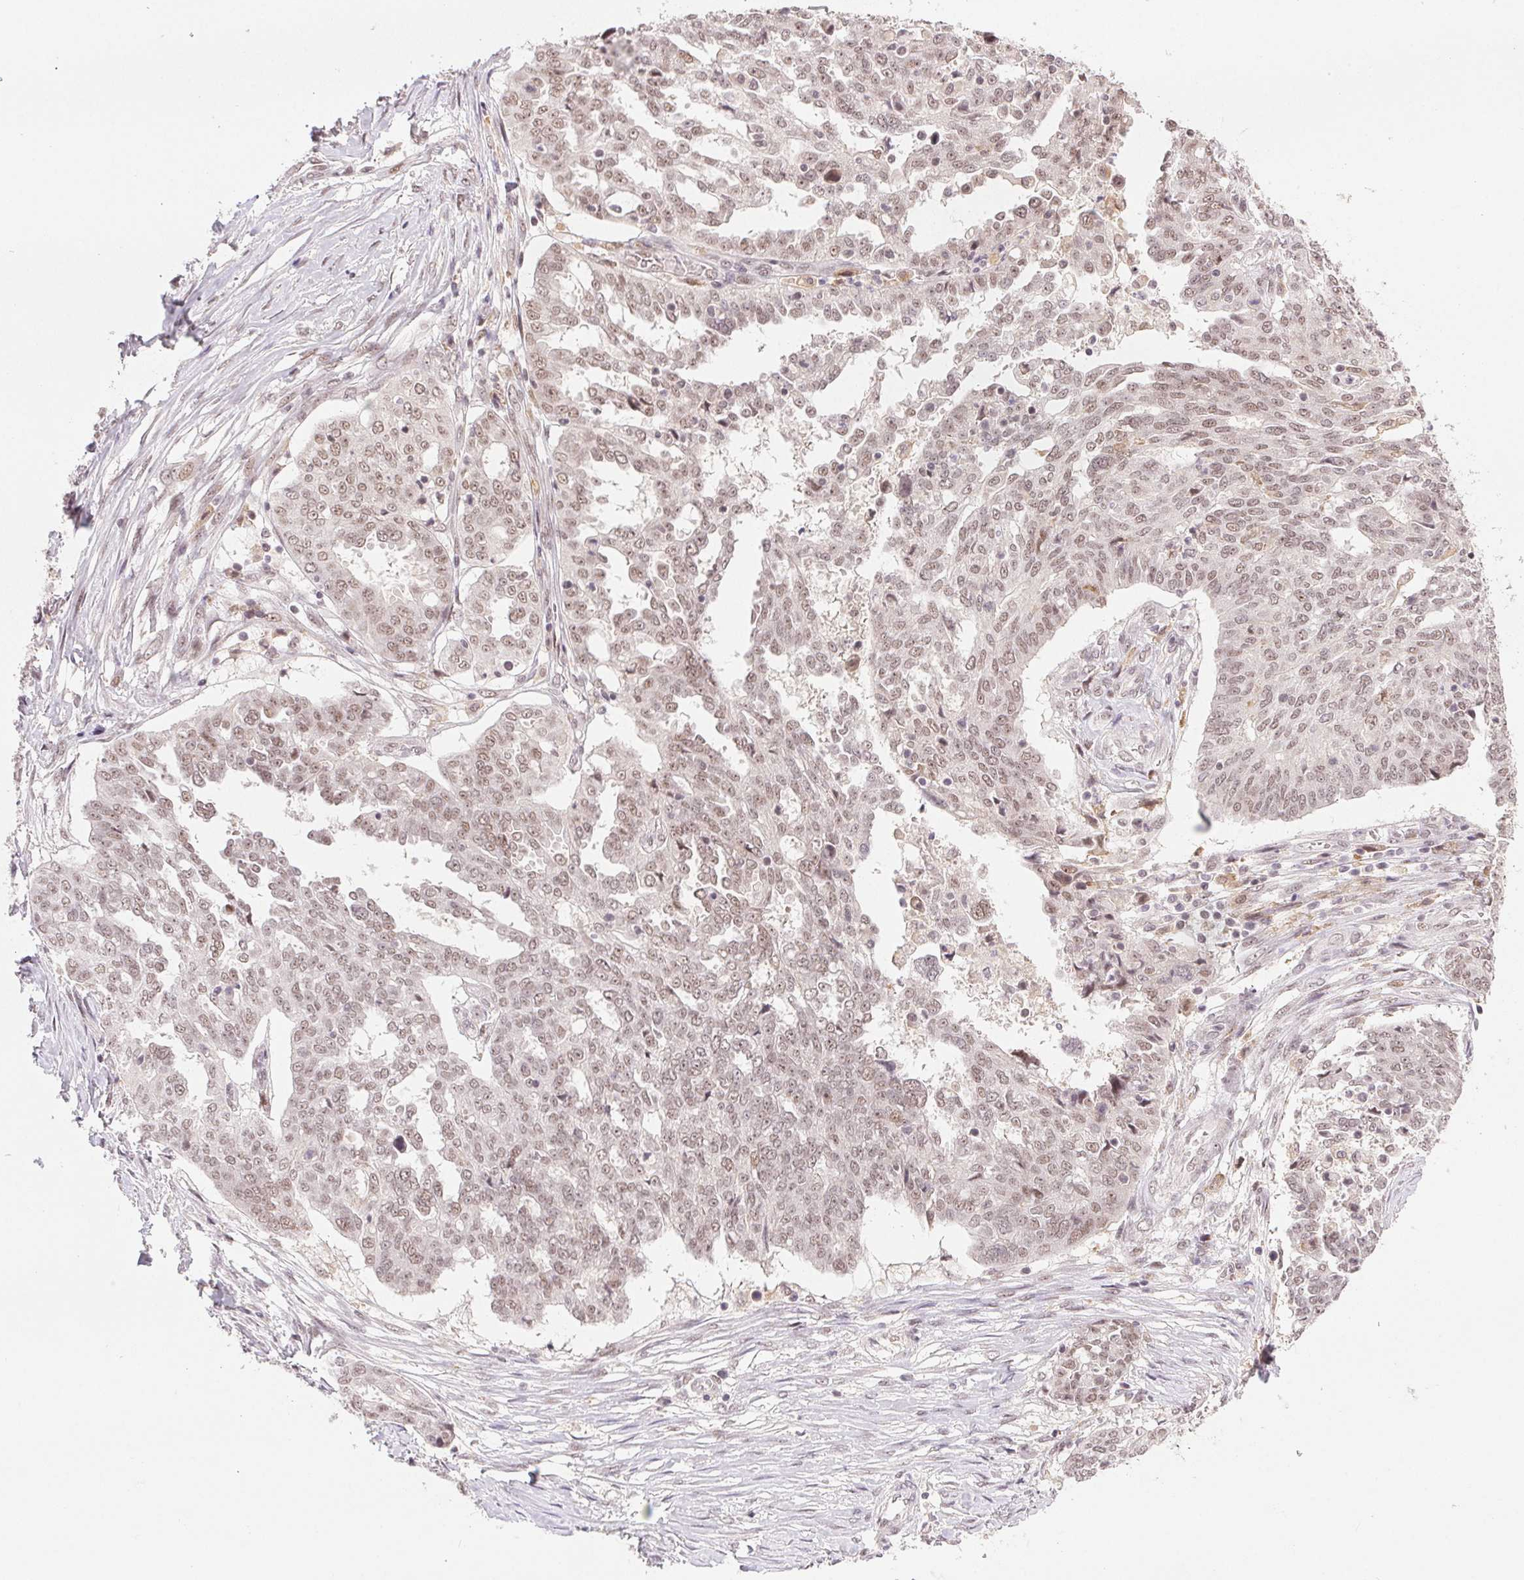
{"staining": {"intensity": "moderate", "quantity": "25%-75%", "location": "nuclear"}, "tissue": "ovarian cancer", "cell_type": "Tumor cells", "image_type": "cancer", "snomed": [{"axis": "morphology", "description": "Cystadenocarcinoma, serous, NOS"}, {"axis": "topography", "description": "Ovary"}], "caption": "Immunohistochemical staining of human ovarian cancer displays medium levels of moderate nuclear protein expression in approximately 25%-75% of tumor cells. The staining was performed using DAB to visualize the protein expression in brown, while the nuclei were stained in blue with hematoxylin (Magnification: 20x).", "gene": "PRPF18", "patient": {"sex": "female", "age": 67}}